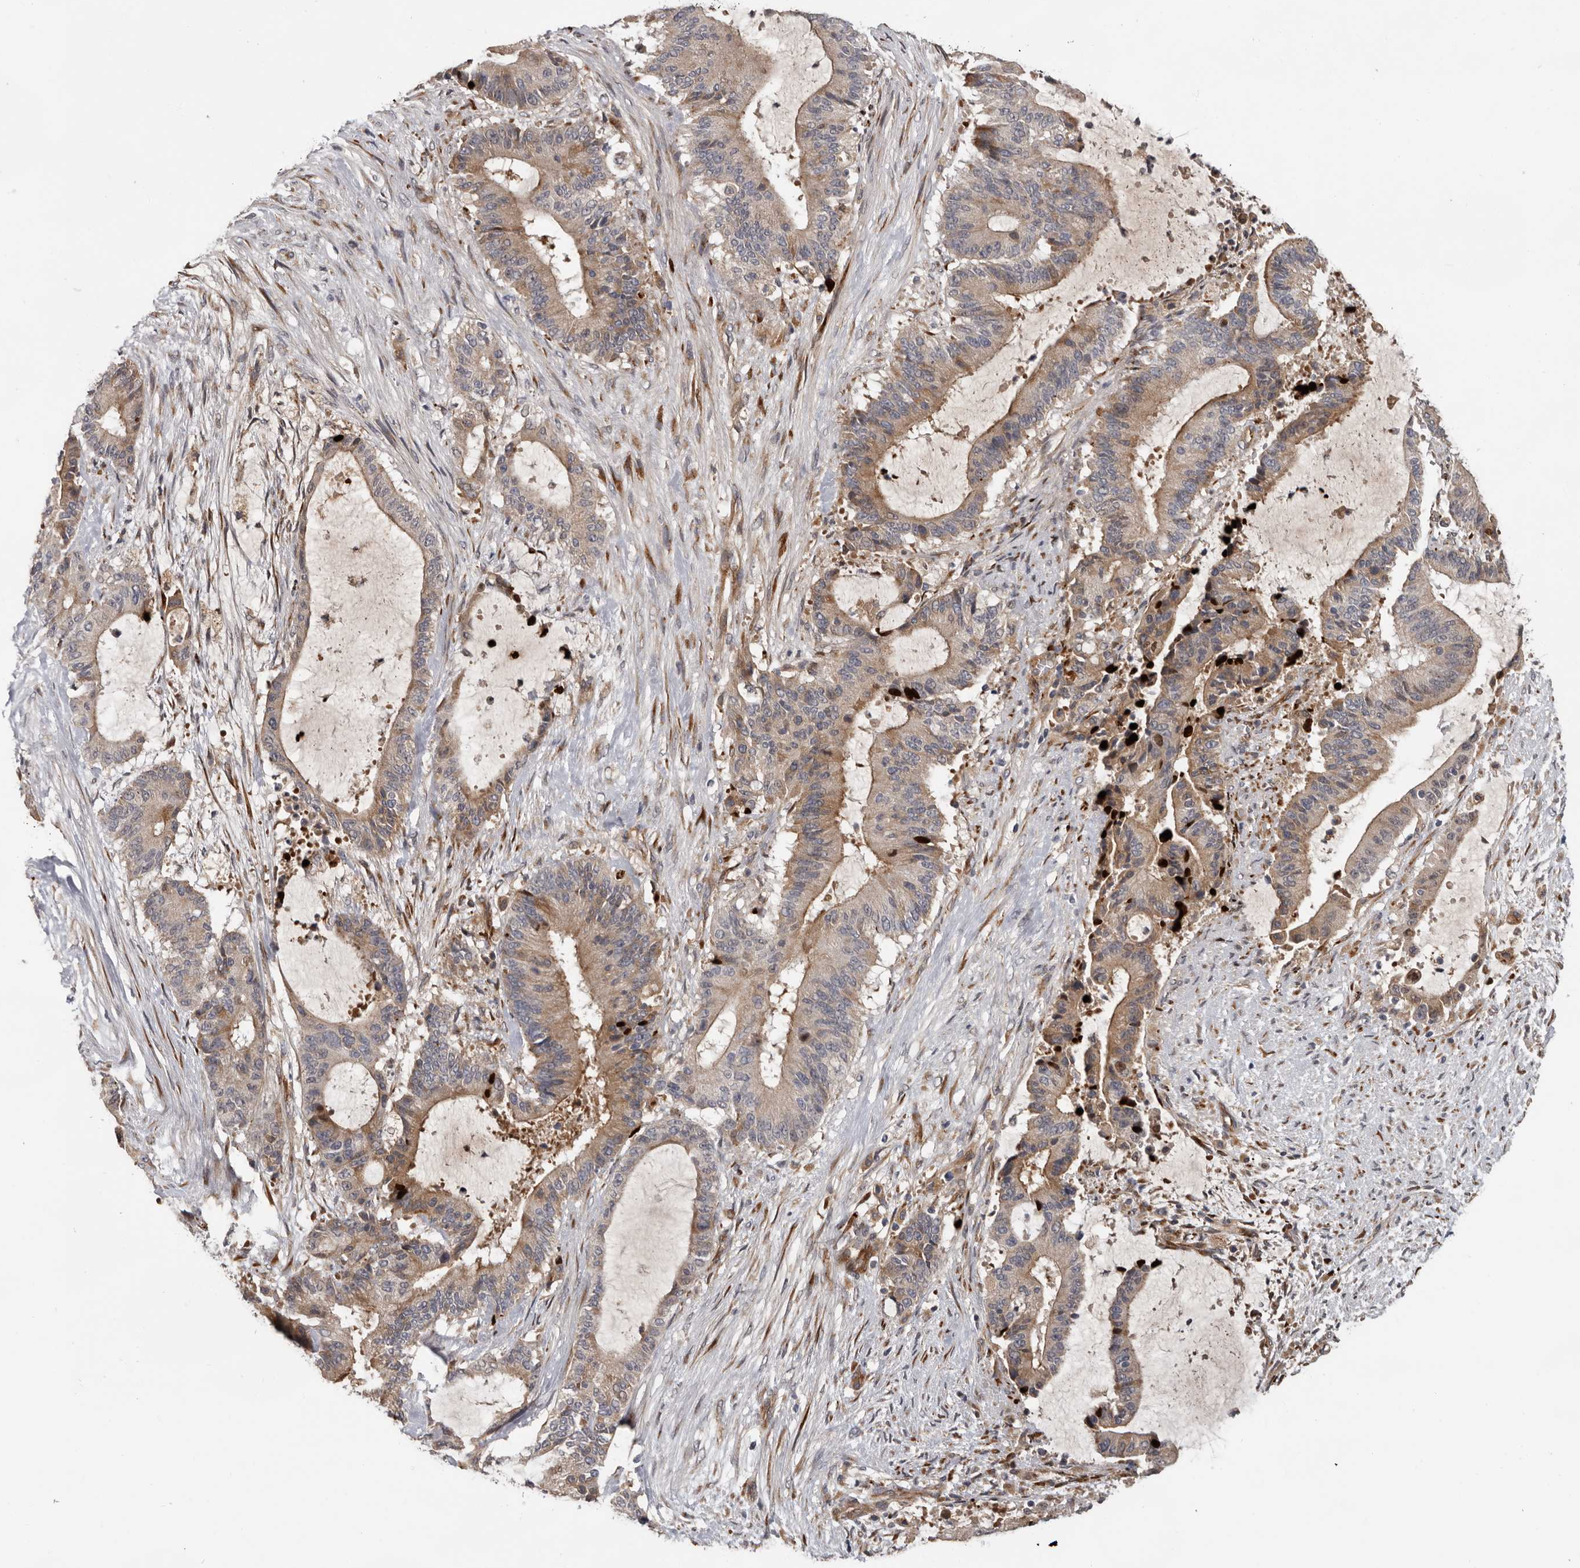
{"staining": {"intensity": "moderate", "quantity": ">75%", "location": "cytoplasmic/membranous"}, "tissue": "liver cancer", "cell_type": "Tumor cells", "image_type": "cancer", "snomed": [{"axis": "morphology", "description": "Normal tissue, NOS"}, {"axis": "morphology", "description": "Cholangiocarcinoma"}, {"axis": "topography", "description": "Liver"}, {"axis": "topography", "description": "Peripheral nerve tissue"}], "caption": "Immunohistochemistry (IHC) of liver cancer (cholangiocarcinoma) exhibits medium levels of moderate cytoplasmic/membranous positivity in about >75% of tumor cells. (DAB = brown stain, brightfield microscopy at high magnification).", "gene": "MTF1", "patient": {"sex": "female", "age": 73}}